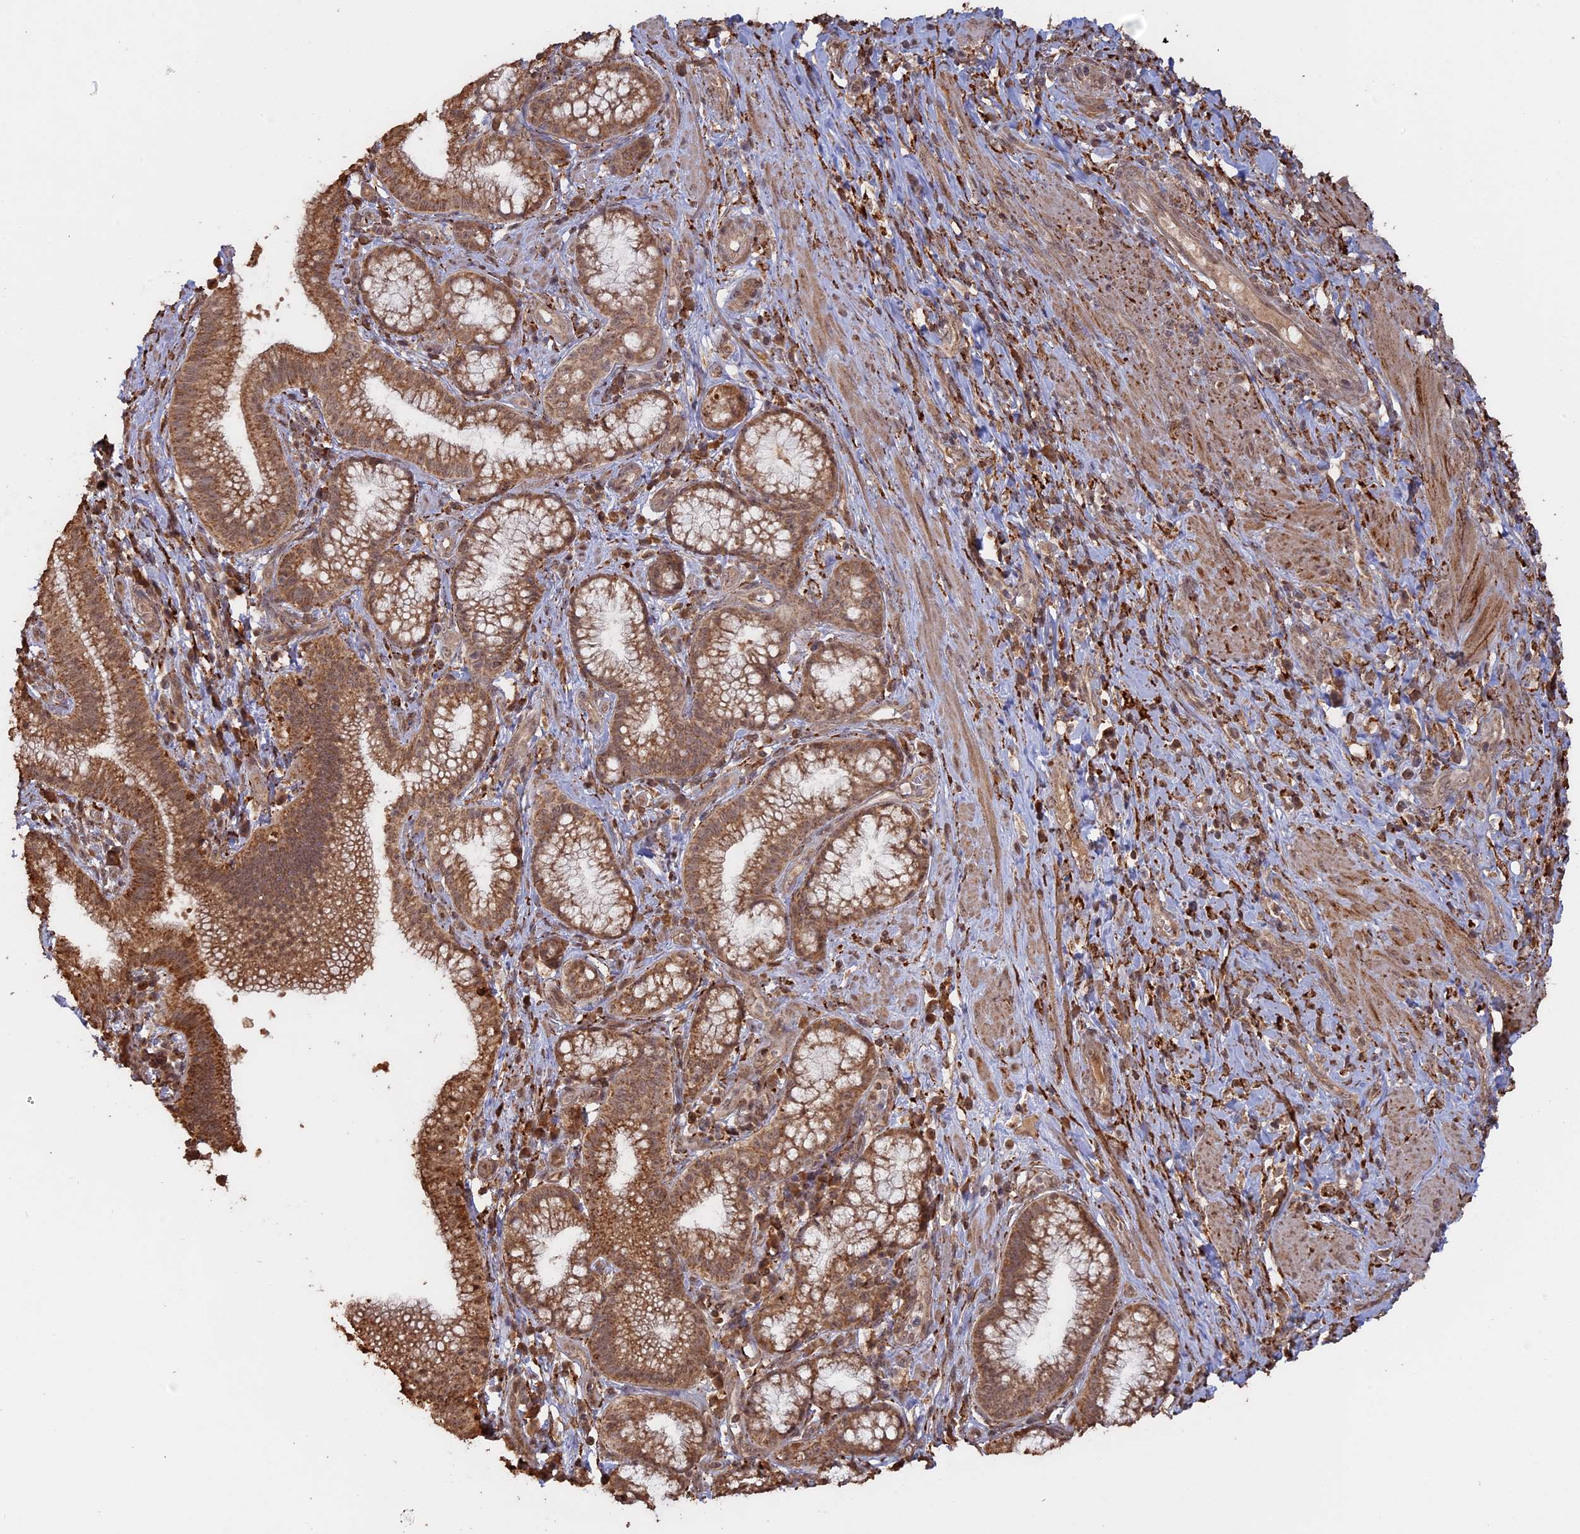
{"staining": {"intensity": "moderate", "quantity": ">75%", "location": "cytoplasmic/membranous,nuclear"}, "tissue": "pancreatic cancer", "cell_type": "Tumor cells", "image_type": "cancer", "snomed": [{"axis": "morphology", "description": "Adenocarcinoma, NOS"}, {"axis": "topography", "description": "Pancreas"}], "caption": "Human pancreatic cancer (adenocarcinoma) stained for a protein (brown) demonstrates moderate cytoplasmic/membranous and nuclear positive positivity in about >75% of tumor cells.", "gene": "FAM210B", "patient": {"sex": "male", "age": 72}}